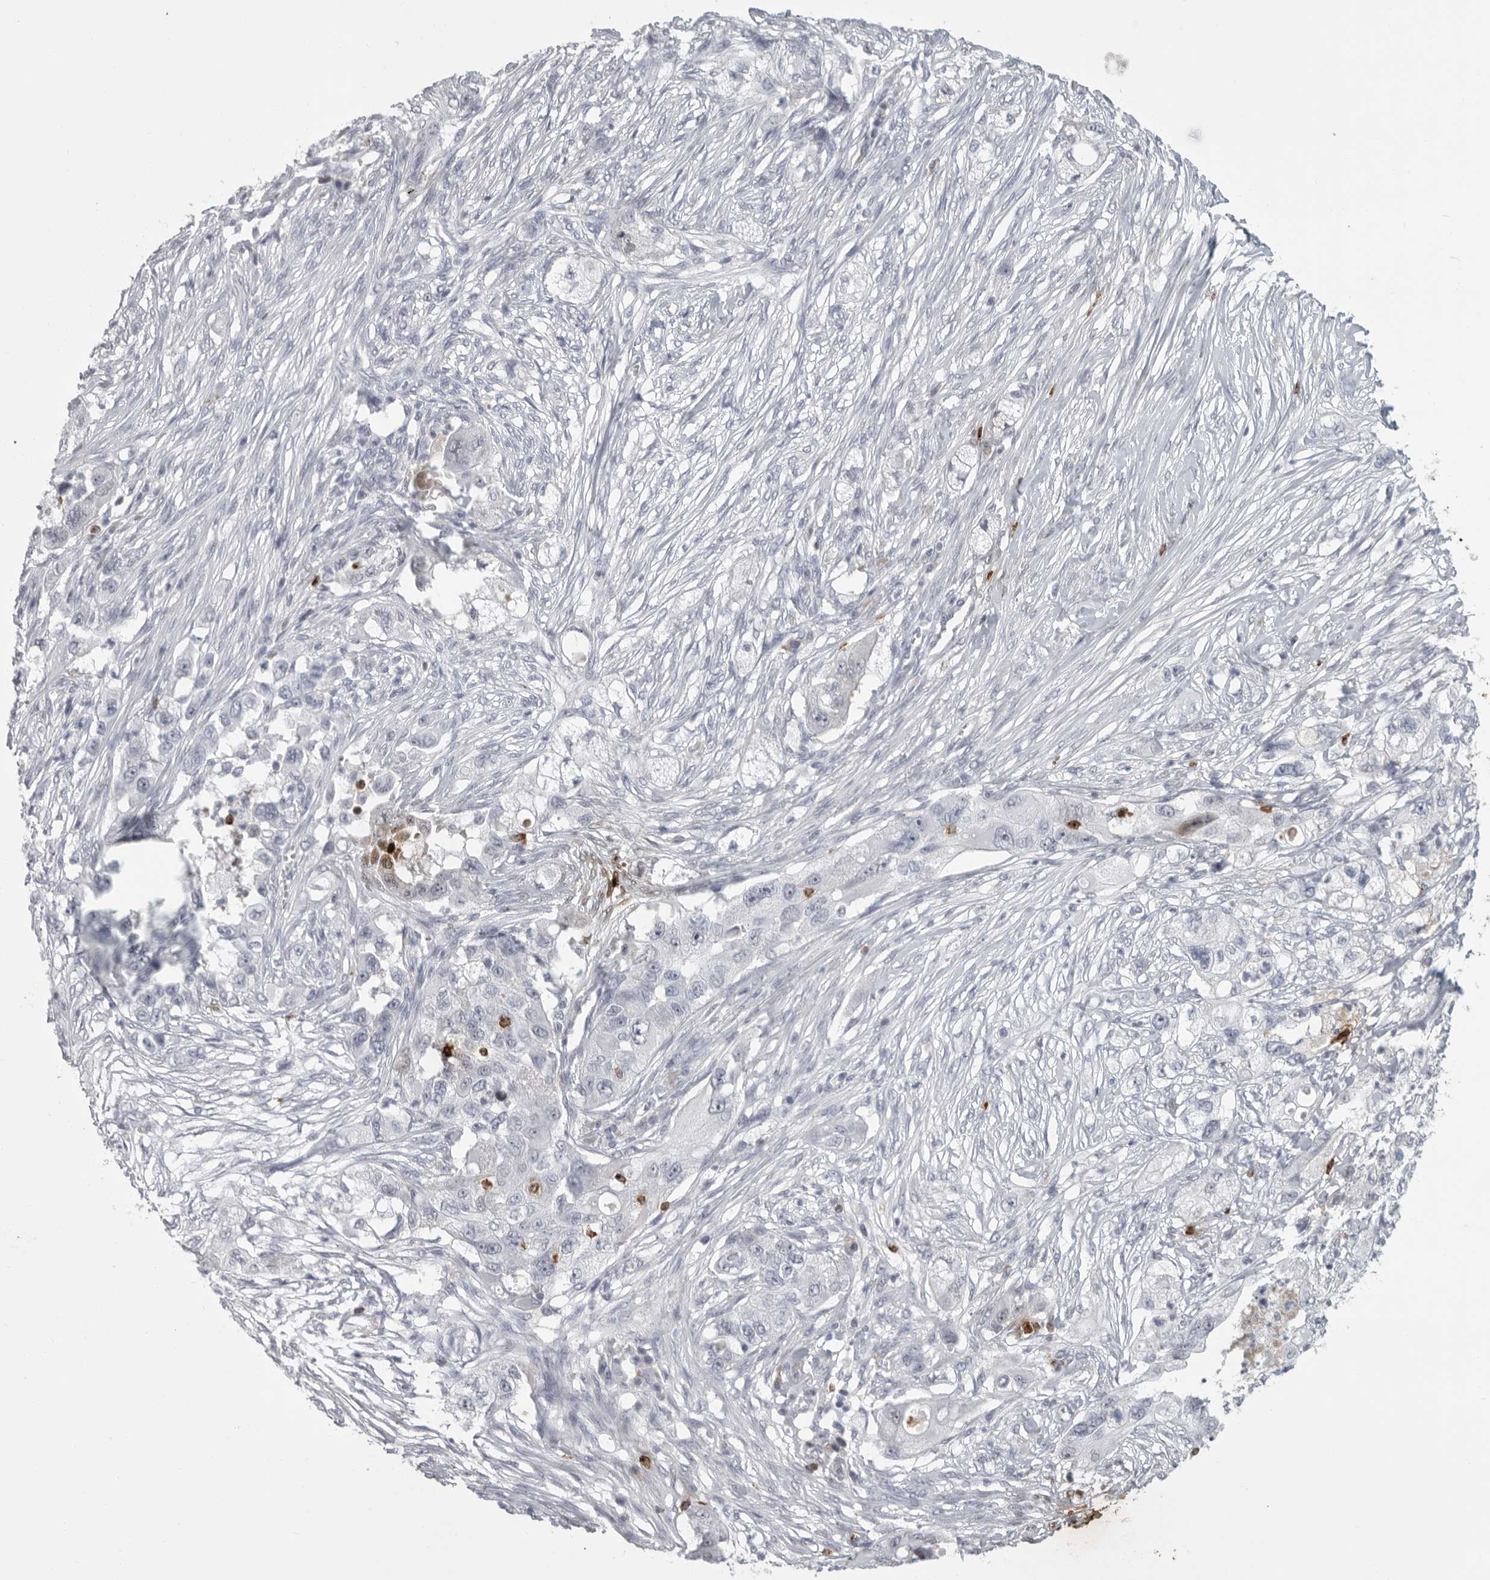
{"staining": {"intensity": "negative", "quantity": "none", "location": "none"}, "tissue": "pancreatic cancer", "cell_type": "Tumor cells", "image_type": "cancer", "snomed": [{"axis": "morphology", "description": "Adenocarcinoma, NOS"}, {"axis": "topography", "description": "Pancreas"}], "caption": "An immunohistochemistry (IHC) photomicrograph of pancreatic adenocarcinoma is shown. There is no staining in tumor cells of pancreatic adenocarcinoma.", "gene": "GNLY", "patient": {"sex": "female", "age": 78}}